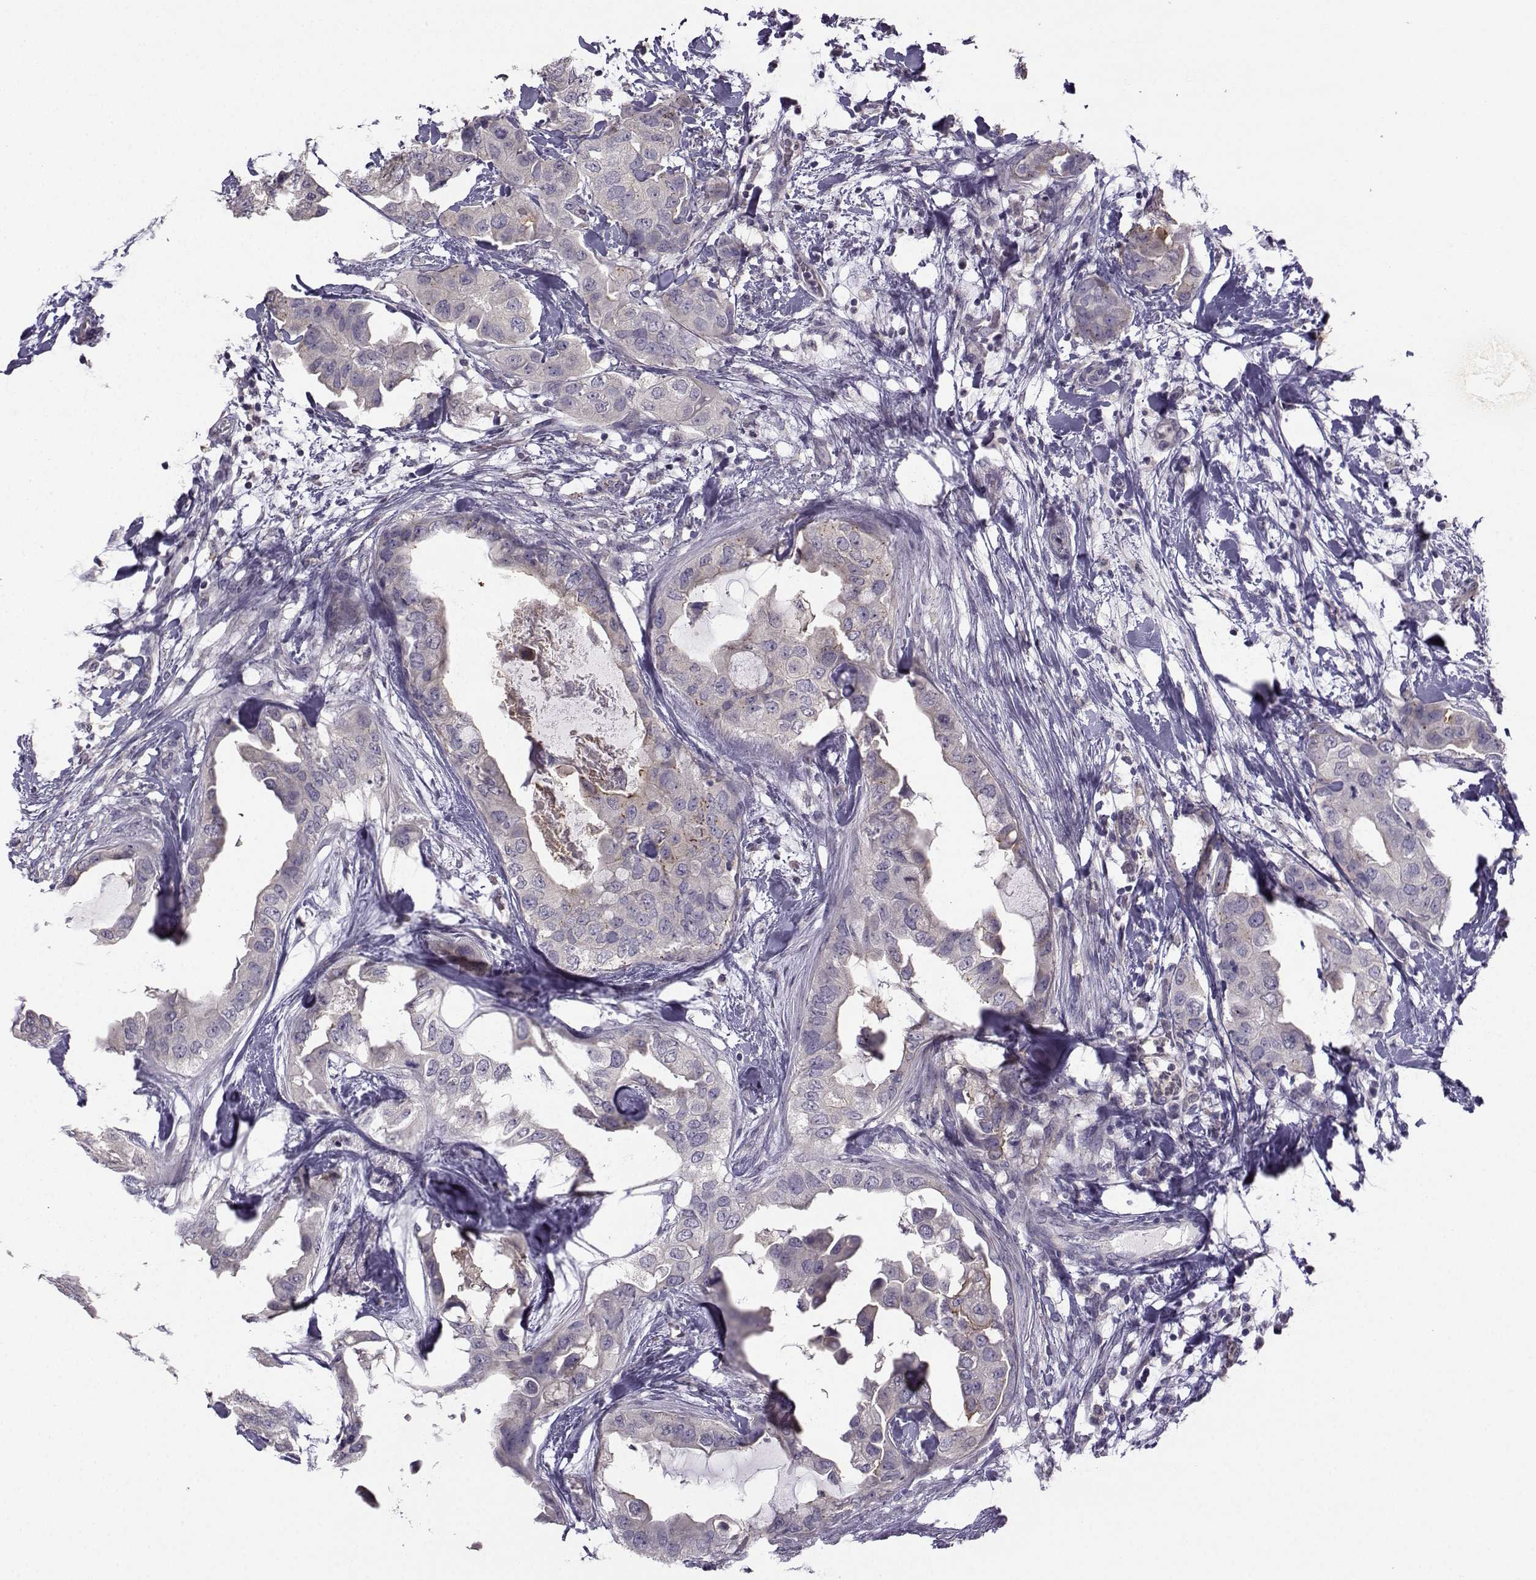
{"staining": {"intensity": "weak", "quantity": "<25%", "location": "cytoplasmic/membranous"}, "tissue": "breast cancer", "cell_type": "Tumor cells", "image_type": "cancer", "snomed": [{"axis": "morphology", "description": "Normal tissue, NOS"}, {"axis": "morphology", "description": "Duct carcinoma"}, {"axis": "topography", "description": "Breast"}], "caption": "The photomicrograph displays no significant staining in tumor cells of breast intraductal carcinoma.", "gene": "FCAMR", "patient": {"sex": "female", "age": 40}}